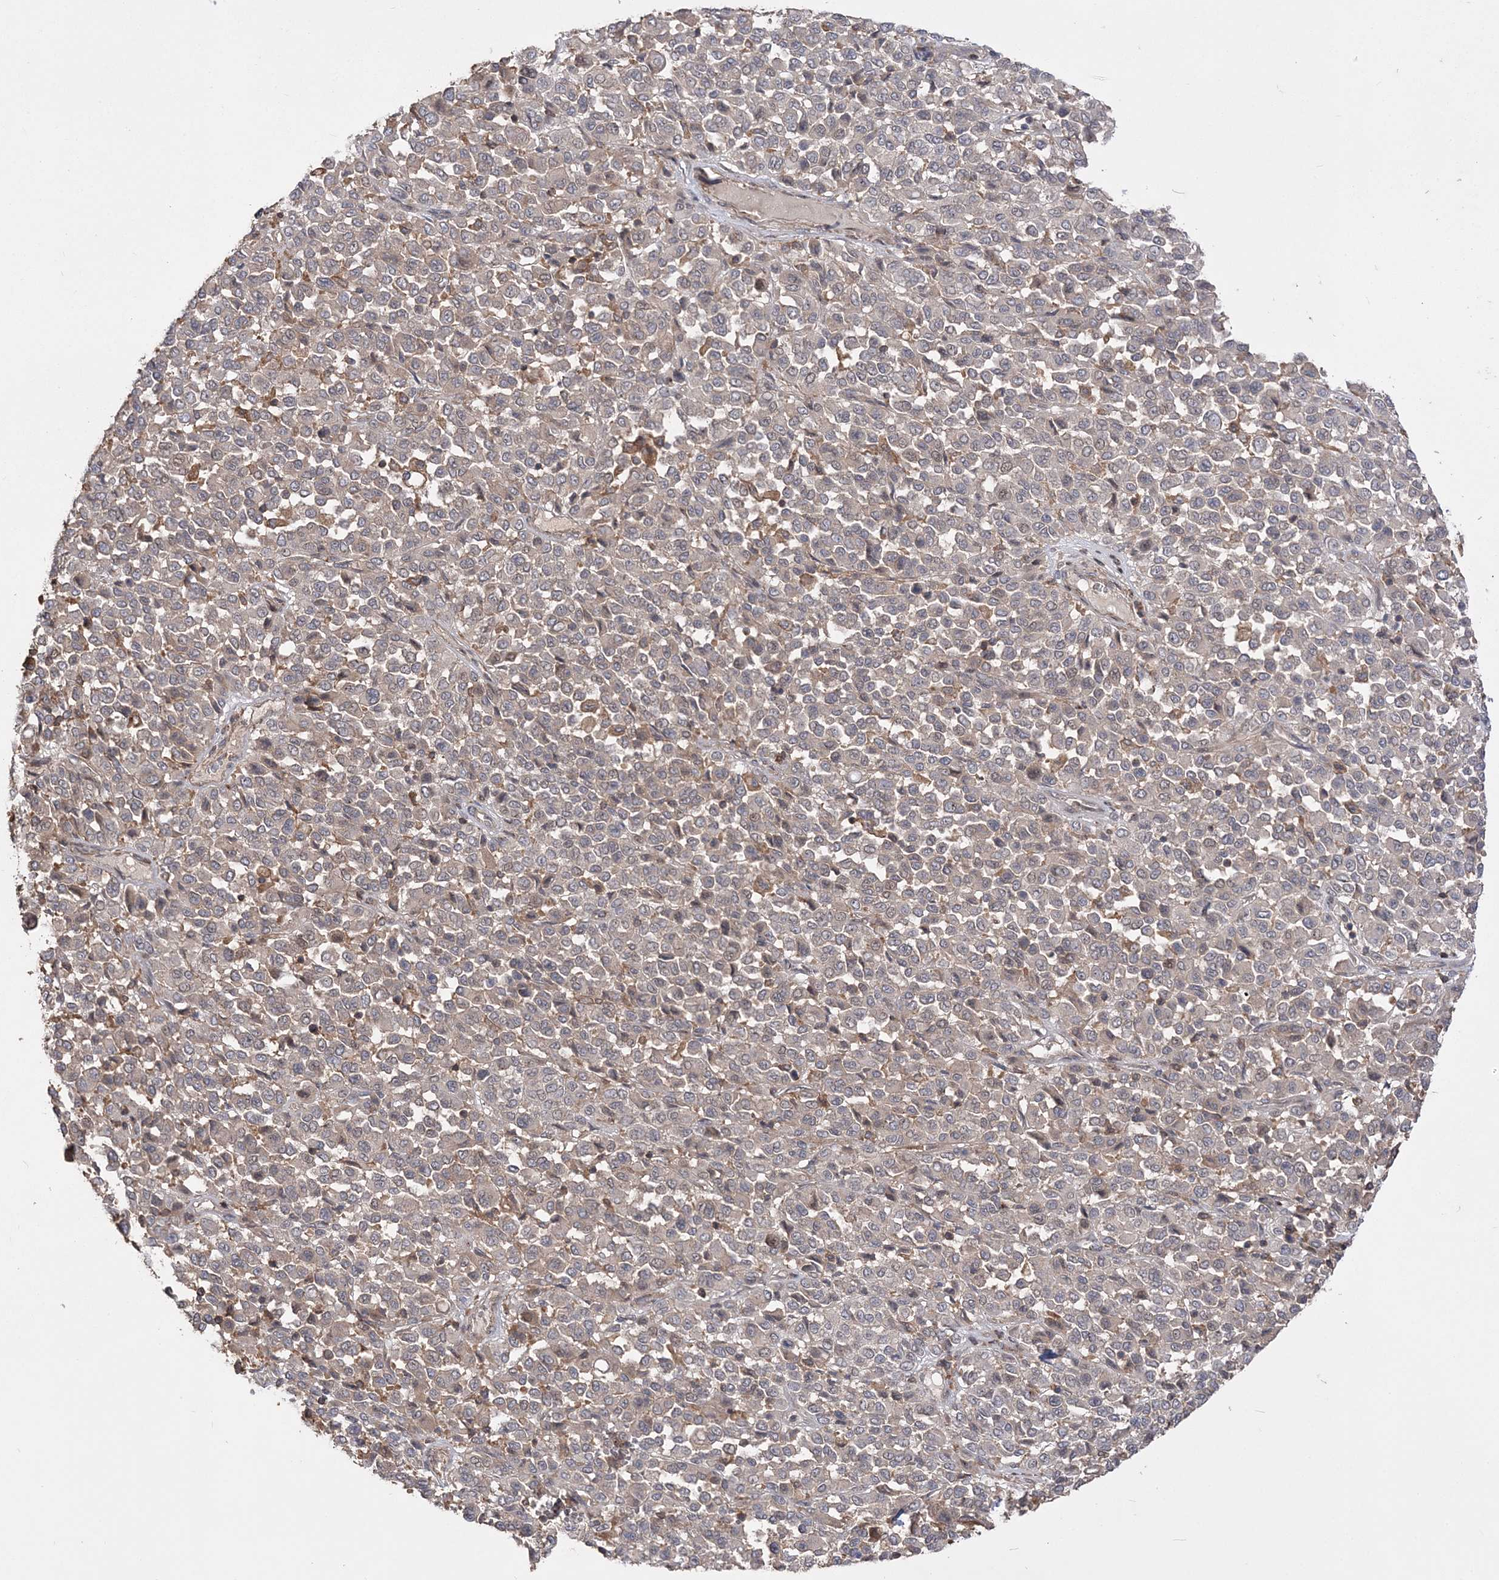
{"staining": {"intensity": "negative", "quantity": "none", "location": "none"}, "tissue": "melanoma", "cell_type": "Tumor cells", "image_type": "cancer", "snomed": [{"axis": "morphology", "description": "Malignant melanoma, Metastatic site"}, {"axis": "topography", "description": "Pancreas"}], "caption": "This is an IHC histopathology image of malignant melanoma (metastatic site). There is no staining in tumor cells.", "gene": "SLFN14", "patient": {"sex": "female", "age": 30}}